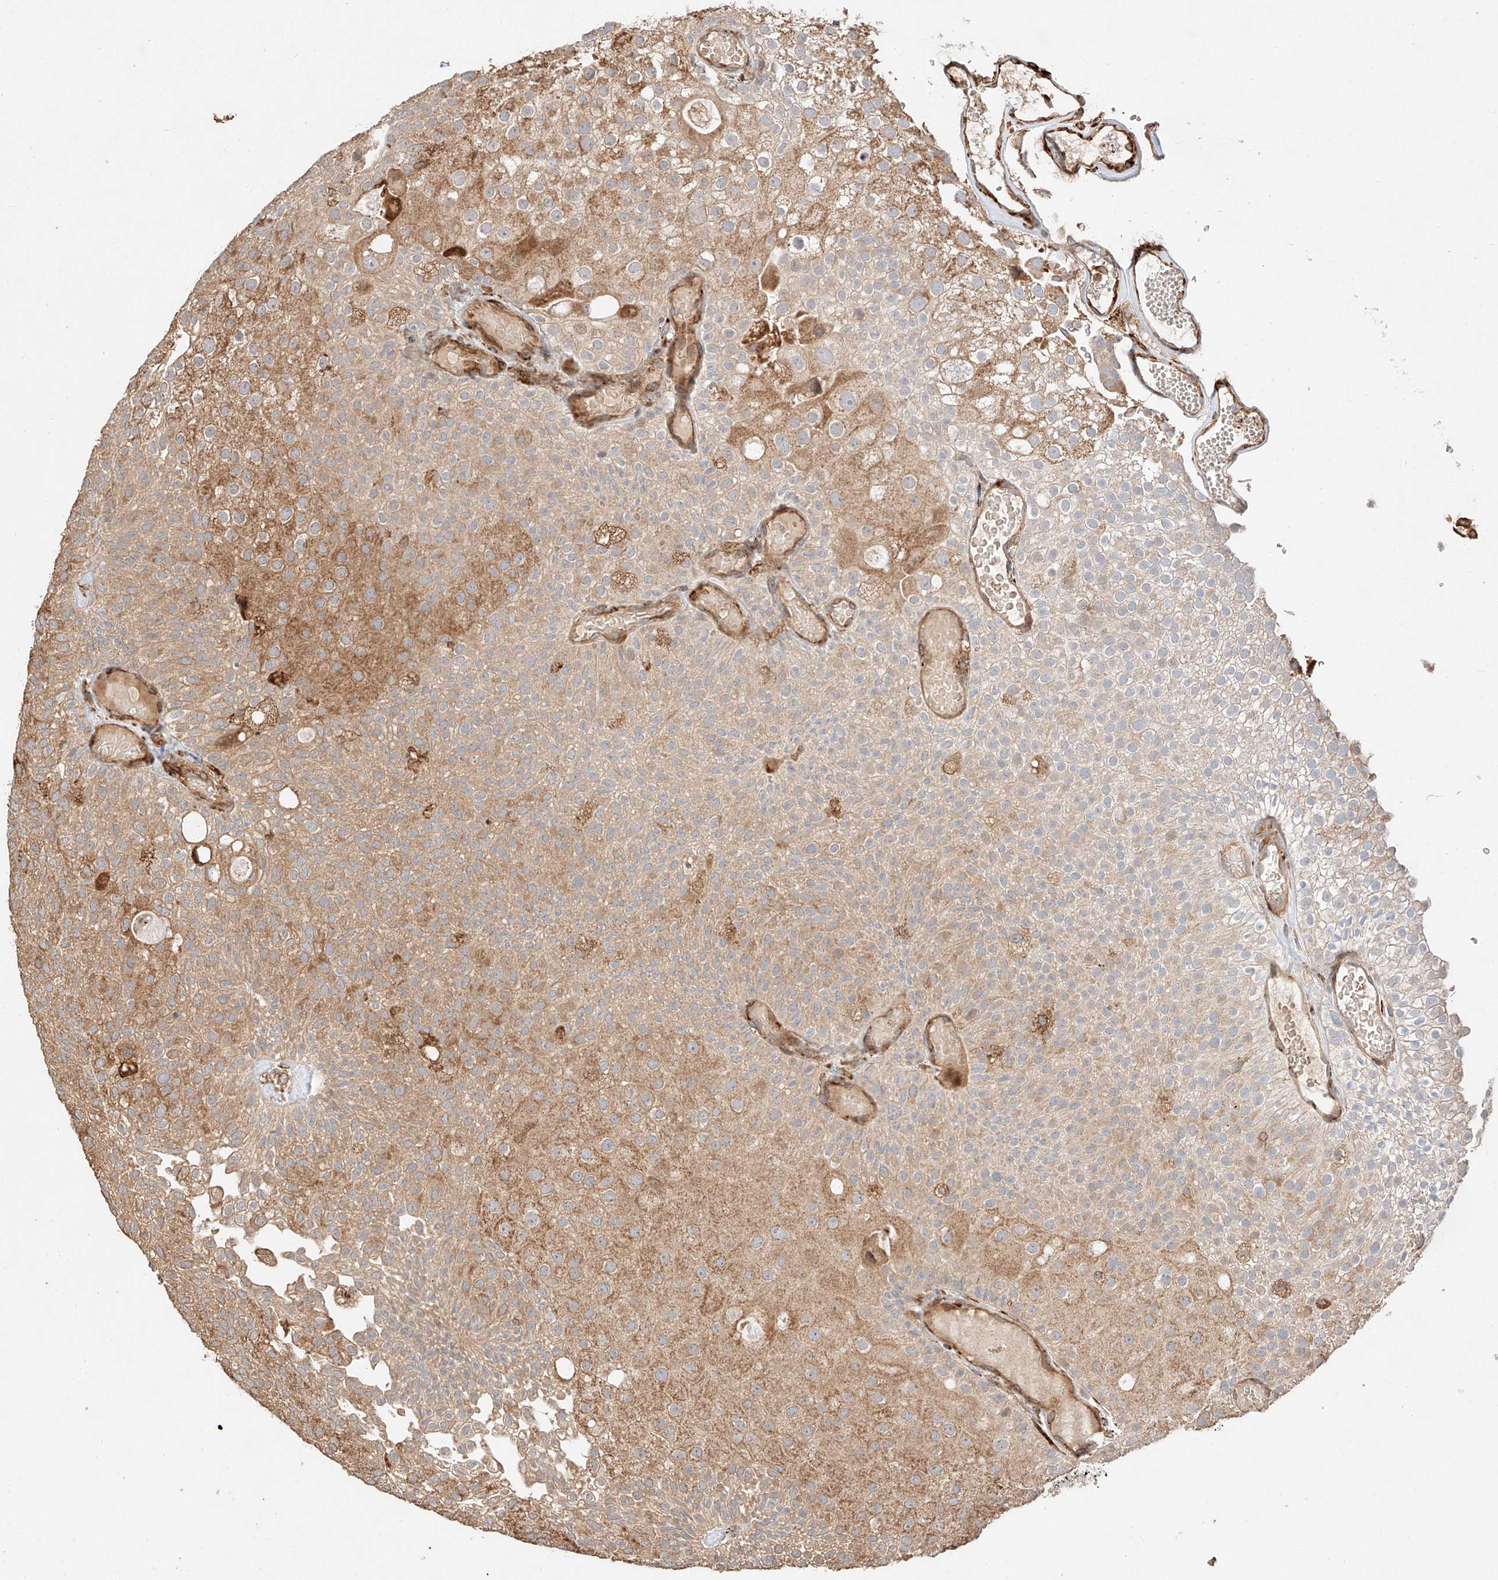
{"staining": {"intensity": "moderate", "quantity": ">75%", "location": "cytoplasmic/membranous"}, "tissue": "urothelial cancer", "cell_type": "Tumor cells", "image_type": "cancer", "snomed": [{"axis": "morphology", "description": "Urothelial carcinoma, Low grade"}, {"axis": "topography", "description": "Urinary bladder"}], "caption": "High-magnification brightfield microscopy of urothelial carcinoma (low-grade) stained with DAB (brown) and counterstained with hematoxylin (blue). tumor cells exhibit moderate cytoplasmic/membranous staining is seen in approximately>75% of cells.", "gene": "ZNF84", "patient": {"sex": "male", "age": 78}}